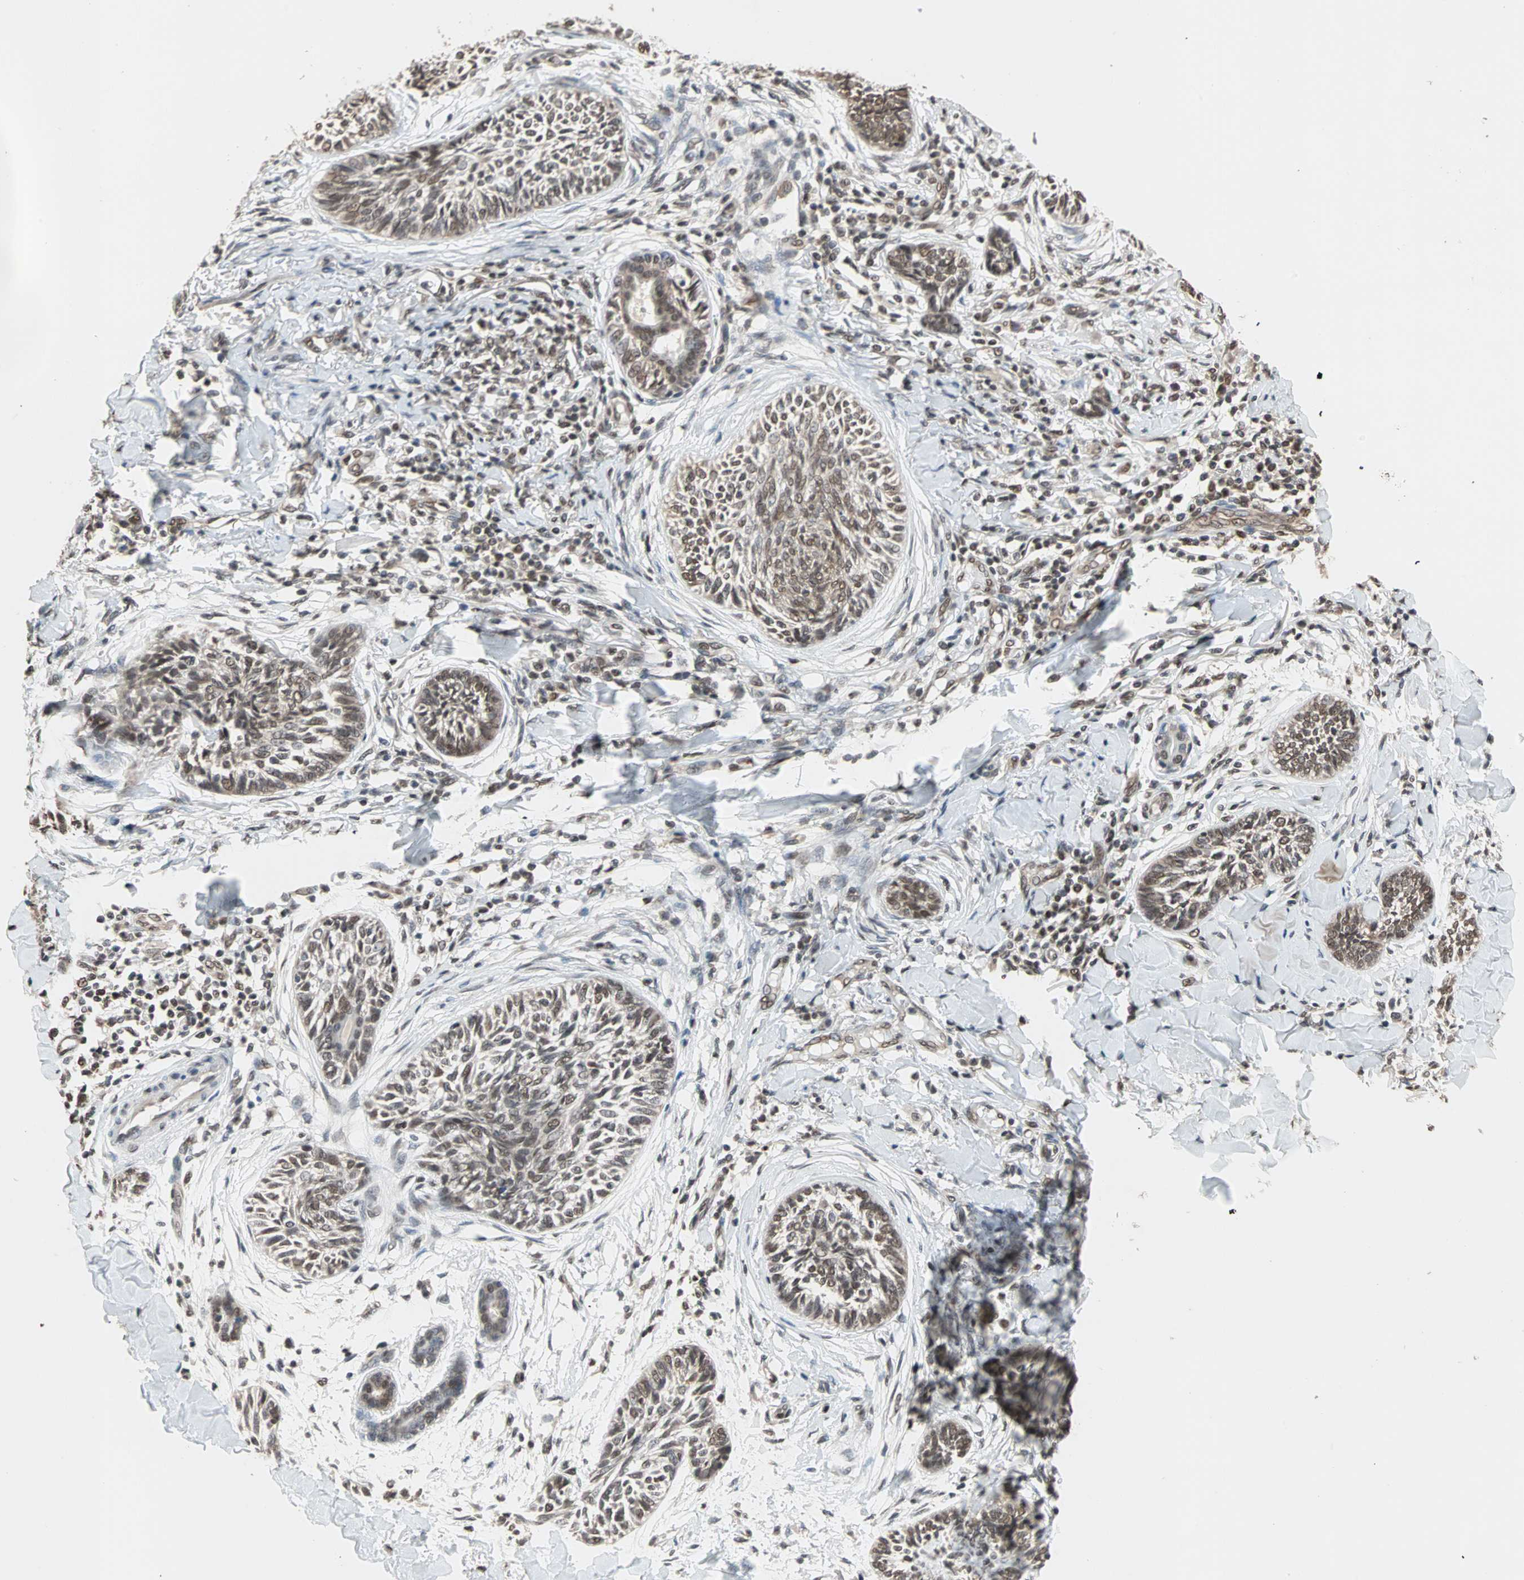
{"staining": {"intensity": "moderate", "quantity": ">75%", "location": "nuclear"}, "tissue": "skin cancer", "cell_type": "Tumor cells", "image_type": "cancer", "snomed": [{"axis": "morphology", "description": "Papilloma, NOS"}, {"axis": "morphology", "description": "Basal cell carcinoma"}, {"axis": "topography", "description": "Skin"}], "caption": "This is an image of immunohistochemistry staining of skin basal cell carcinoma, which shows moderate positivity in the nuclear of tumor cells.", "gene": "DAZAP1", "patient": {"sex": "male", "age": 87}}